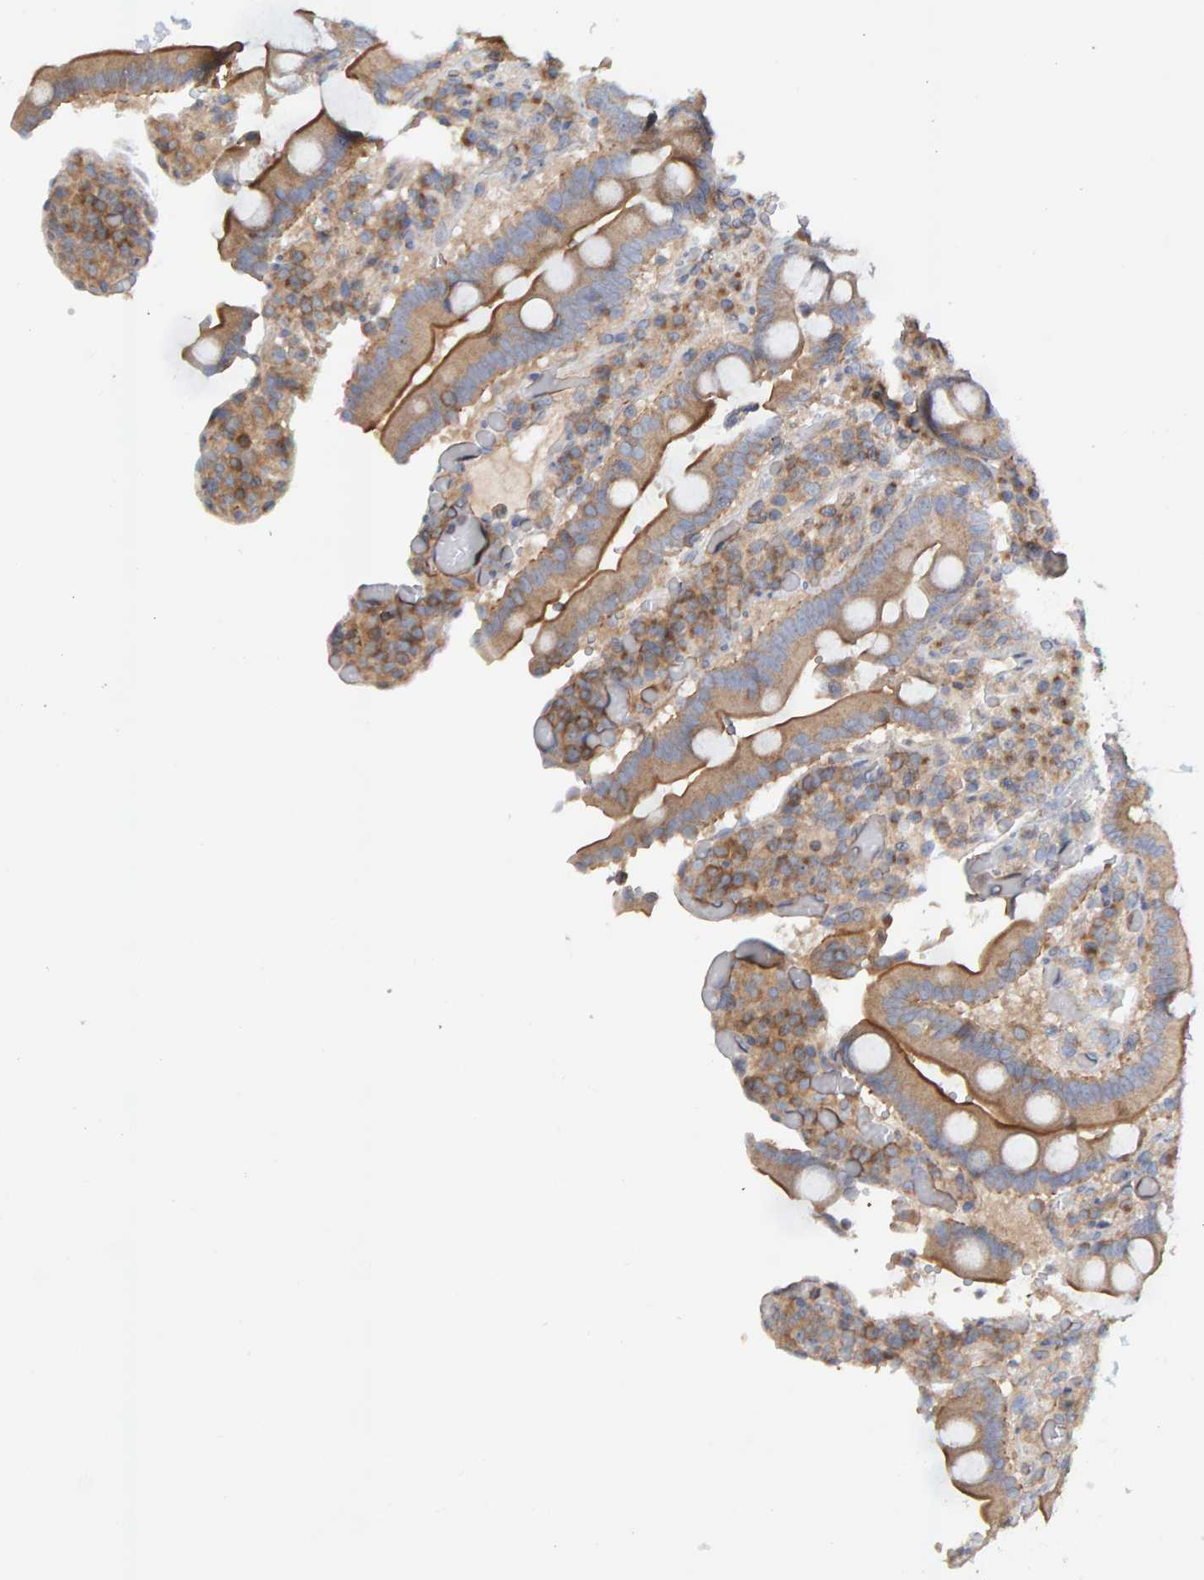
{"staining": {"intensity": "moderate", "quantity": ">75%", "location": "cytoplasmic/membranous"}, "tissue": "duodenum", "cell_type": "Glandular cells", "image_type": "normal", "snomed": [{"axis": "morphology", "description": "Normal tissue, NOS"}, {"axis": "topography", "description": "Small intestine, NOS"}], "caption": "DAB immunohistochemical staining of unremarkable duodenum displays moderate cytoplasmic/membranous protein expression in approximately >75% of glandular cells. The staining was performed using DAB (3,3'-diaminobenzidine) to visualize the protein expression in brown, while the nuclei were stained in blue with hematoxylin (Magnification: 20x).", "gene": "CCM2", "patient": {"sex": "female", "age": 71}}